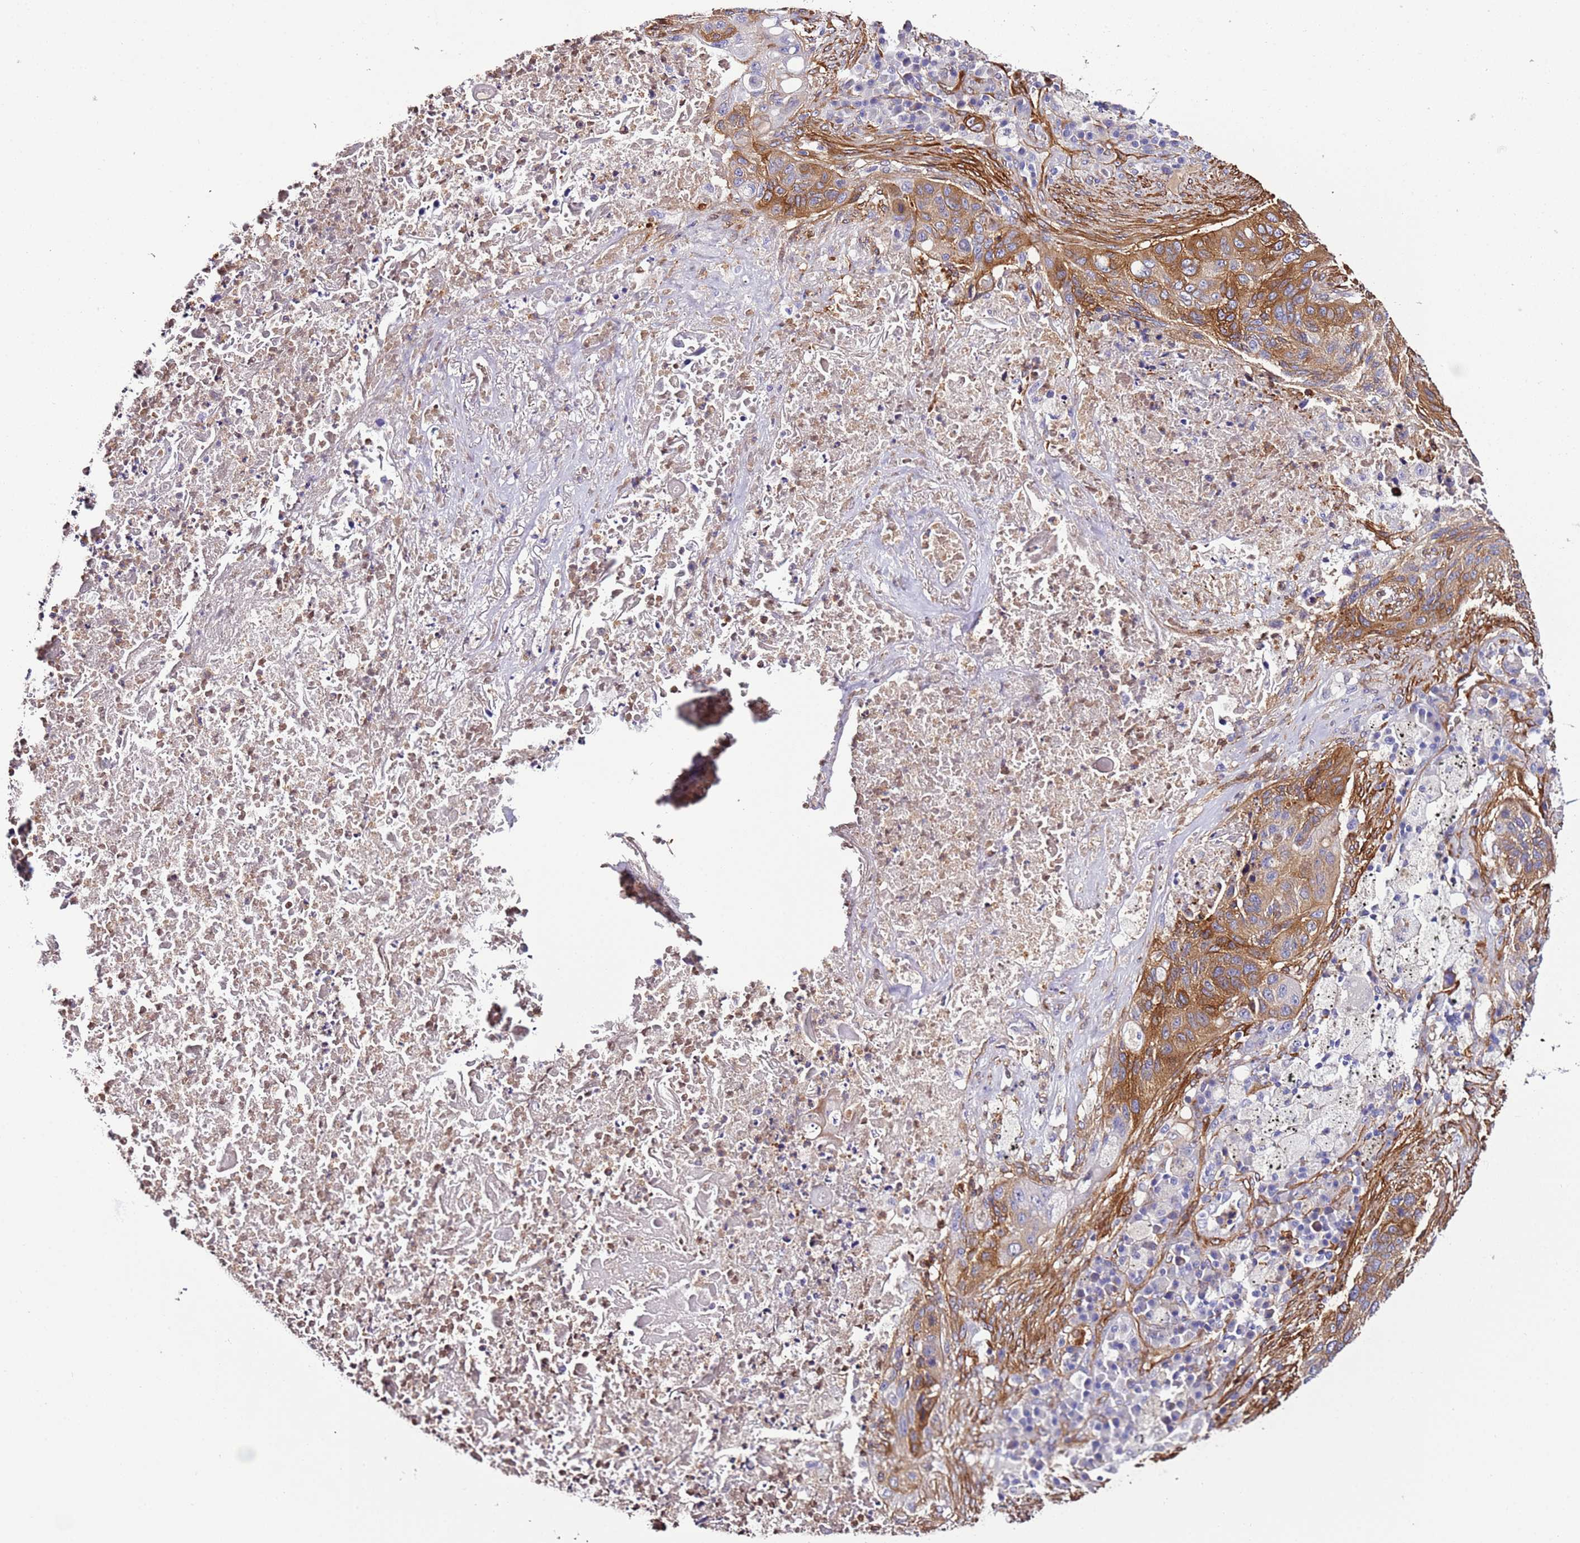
{"staining": {"intensity": "moderate", "quantity": "<25%", "location": "cytoplasmic/membranous"}, "tissue": "lung cancer", "cell_type": "Tumor cells", "image_type": "cancer", "snomed": [{"axis": "morphology", "description": "Squamous cell carcinoma, NOS"}, {"axis": "topography", "description": "Lung"}], "caption": "Protein expression analysis of human squamous cell carcinoma (lung) reveals moderate cytoplasmic/membranous positivity in about <25% of tumor cells.", "gene": "FAM174C", "patient": {"sex": "female", "age": 63}}